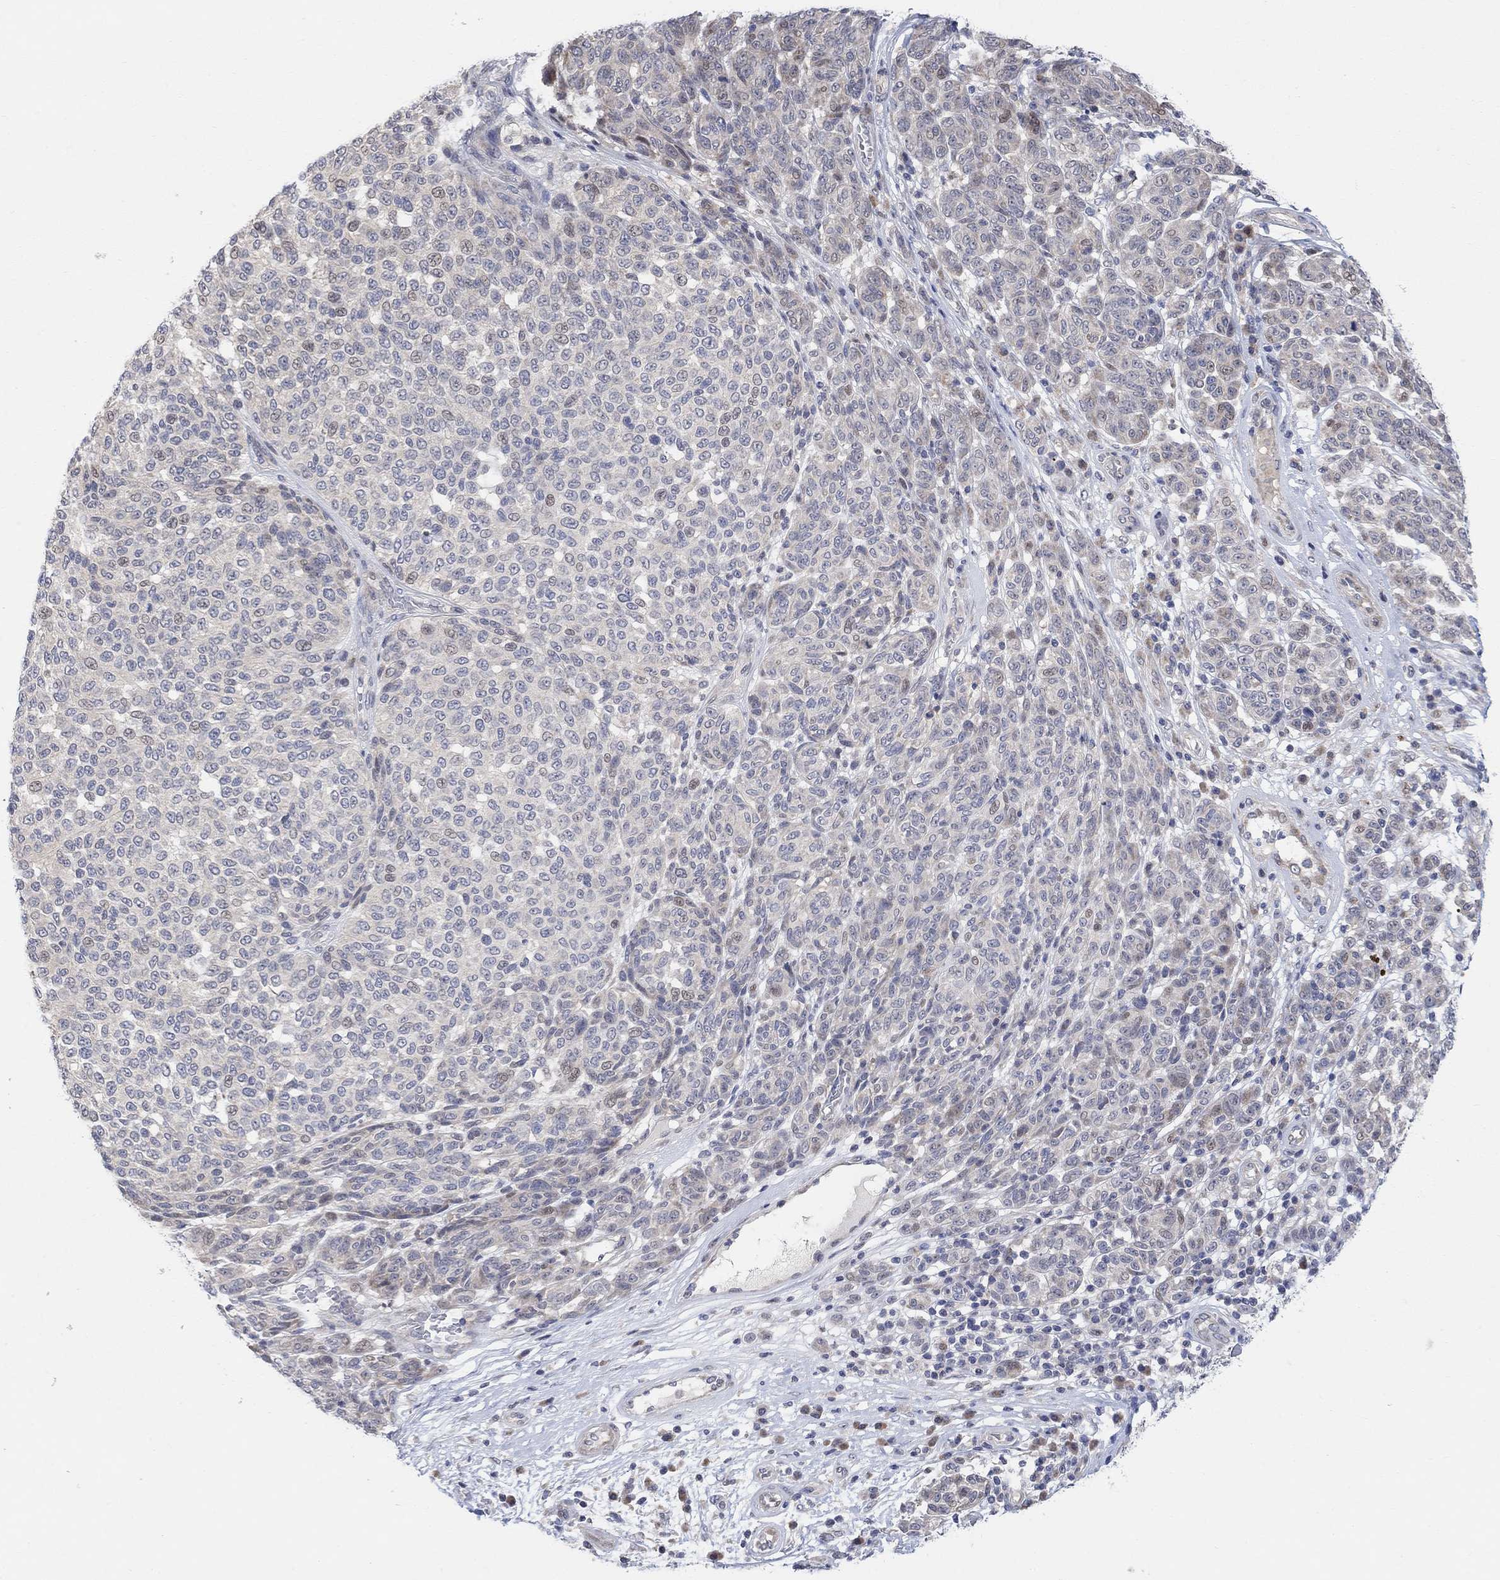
{"staining": {"intensity": "negative", "quantity": "none", "location": "none"}, "tissue": "melanoma", "cell_type": "Tumor cells", "image_type": "cancer", "snomed": [{"axis": "morphology", "description": "Malignant melanoma, NOS"}, {"axis": "topography", "description": "Skin"}], "caption": "The immunohistochemistry micrograph has no significant staining in tumor cells of melanoma tissue.", "gene": "CNTF", "patient": {"sex": "male", "age": 59}}